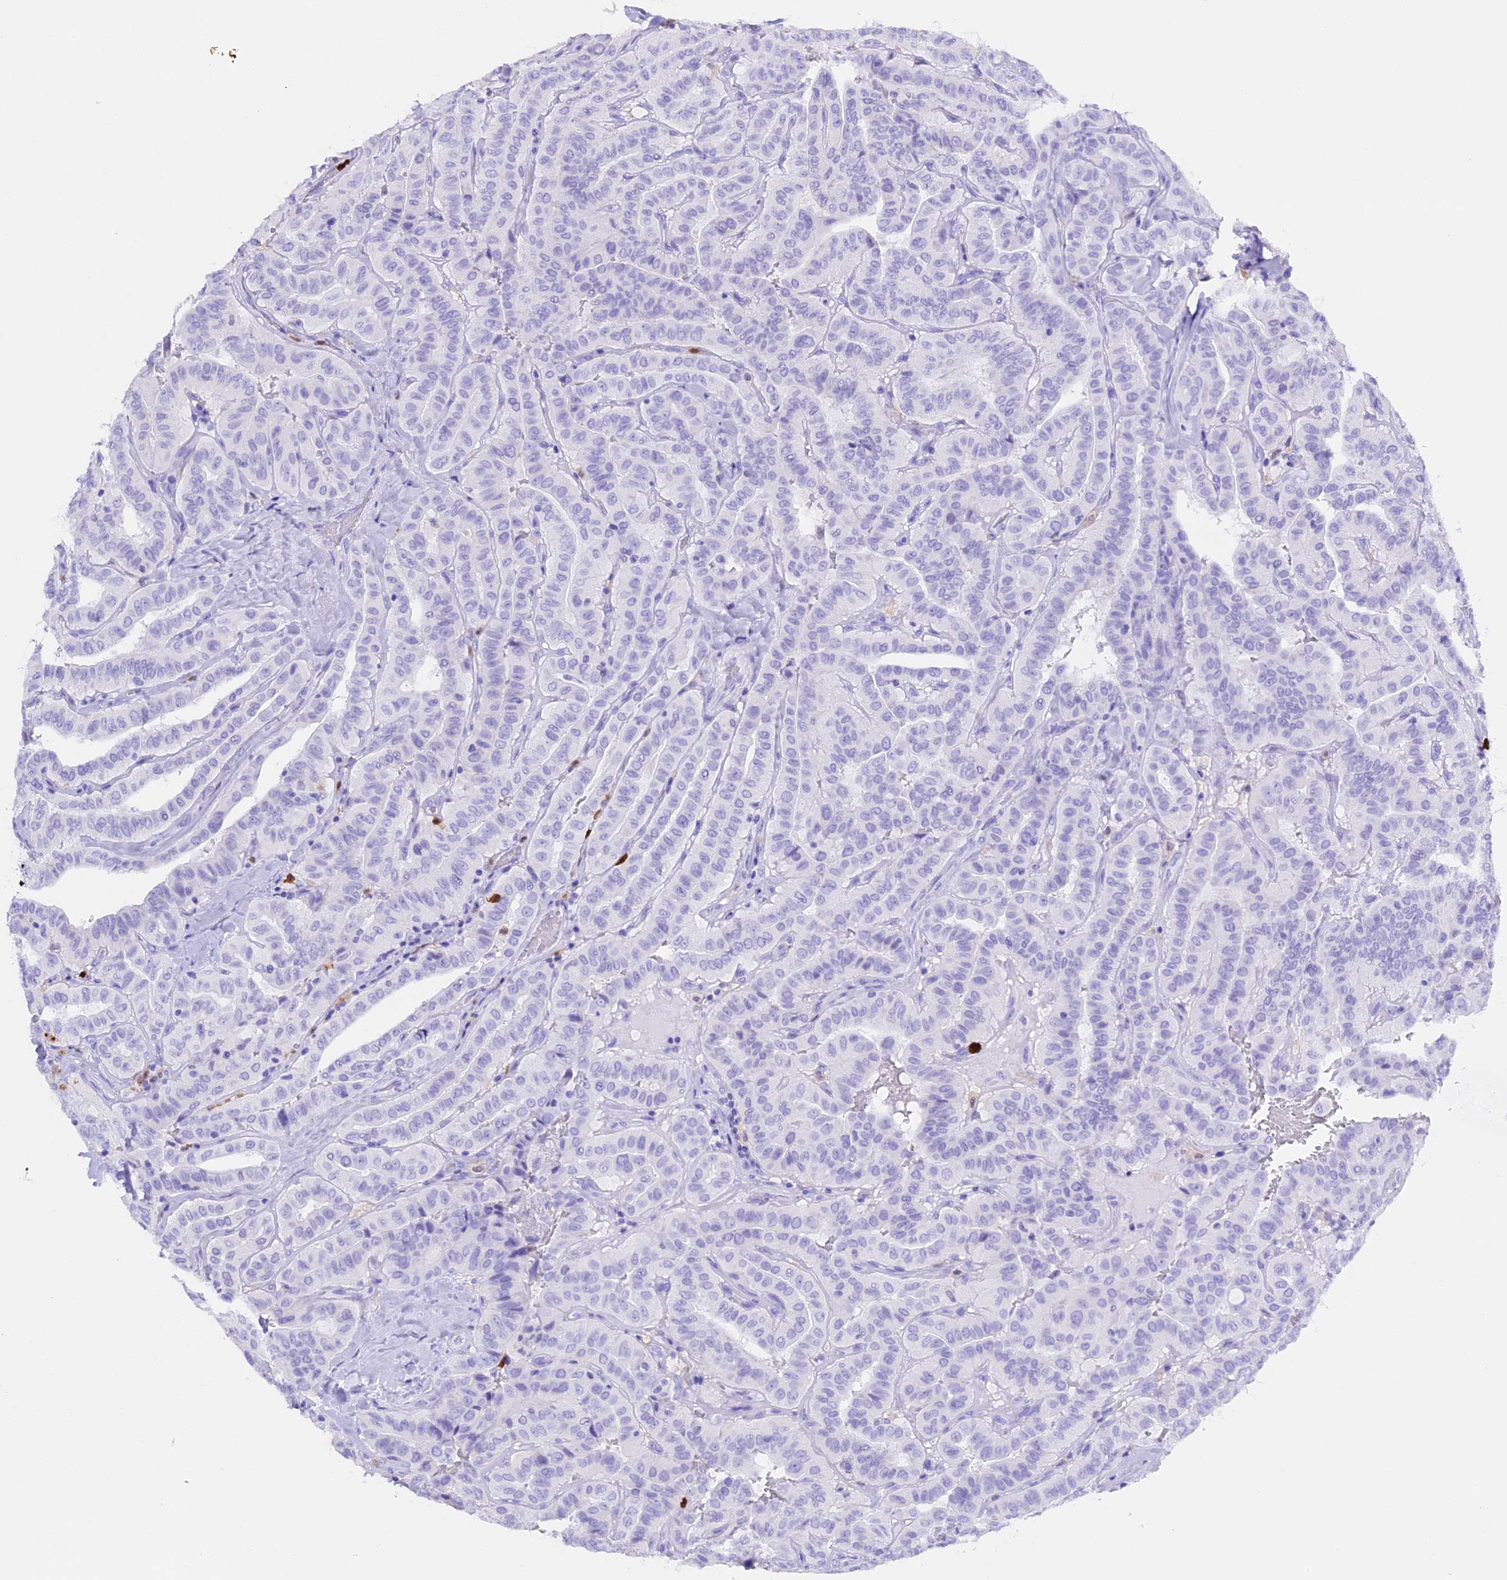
{"staining": {"intensity": "negative", "quantity": "none", "location": "none"}, "tissue": "thyroid cancer", "cell_type": "Tumor cells", "image_type": "cancer", "snomed": [{"axis": "morphology", "description": "Papillary adenocarcinoma, NOS"}, {"axis": "topography", "description": "Thyroid gland"}], "caption": "There is no significant expression in tumor cells of papillary adenocarcinoma (thyroid).", "gene": "CLC", "patient": {"sex": "male", "age": 77}}